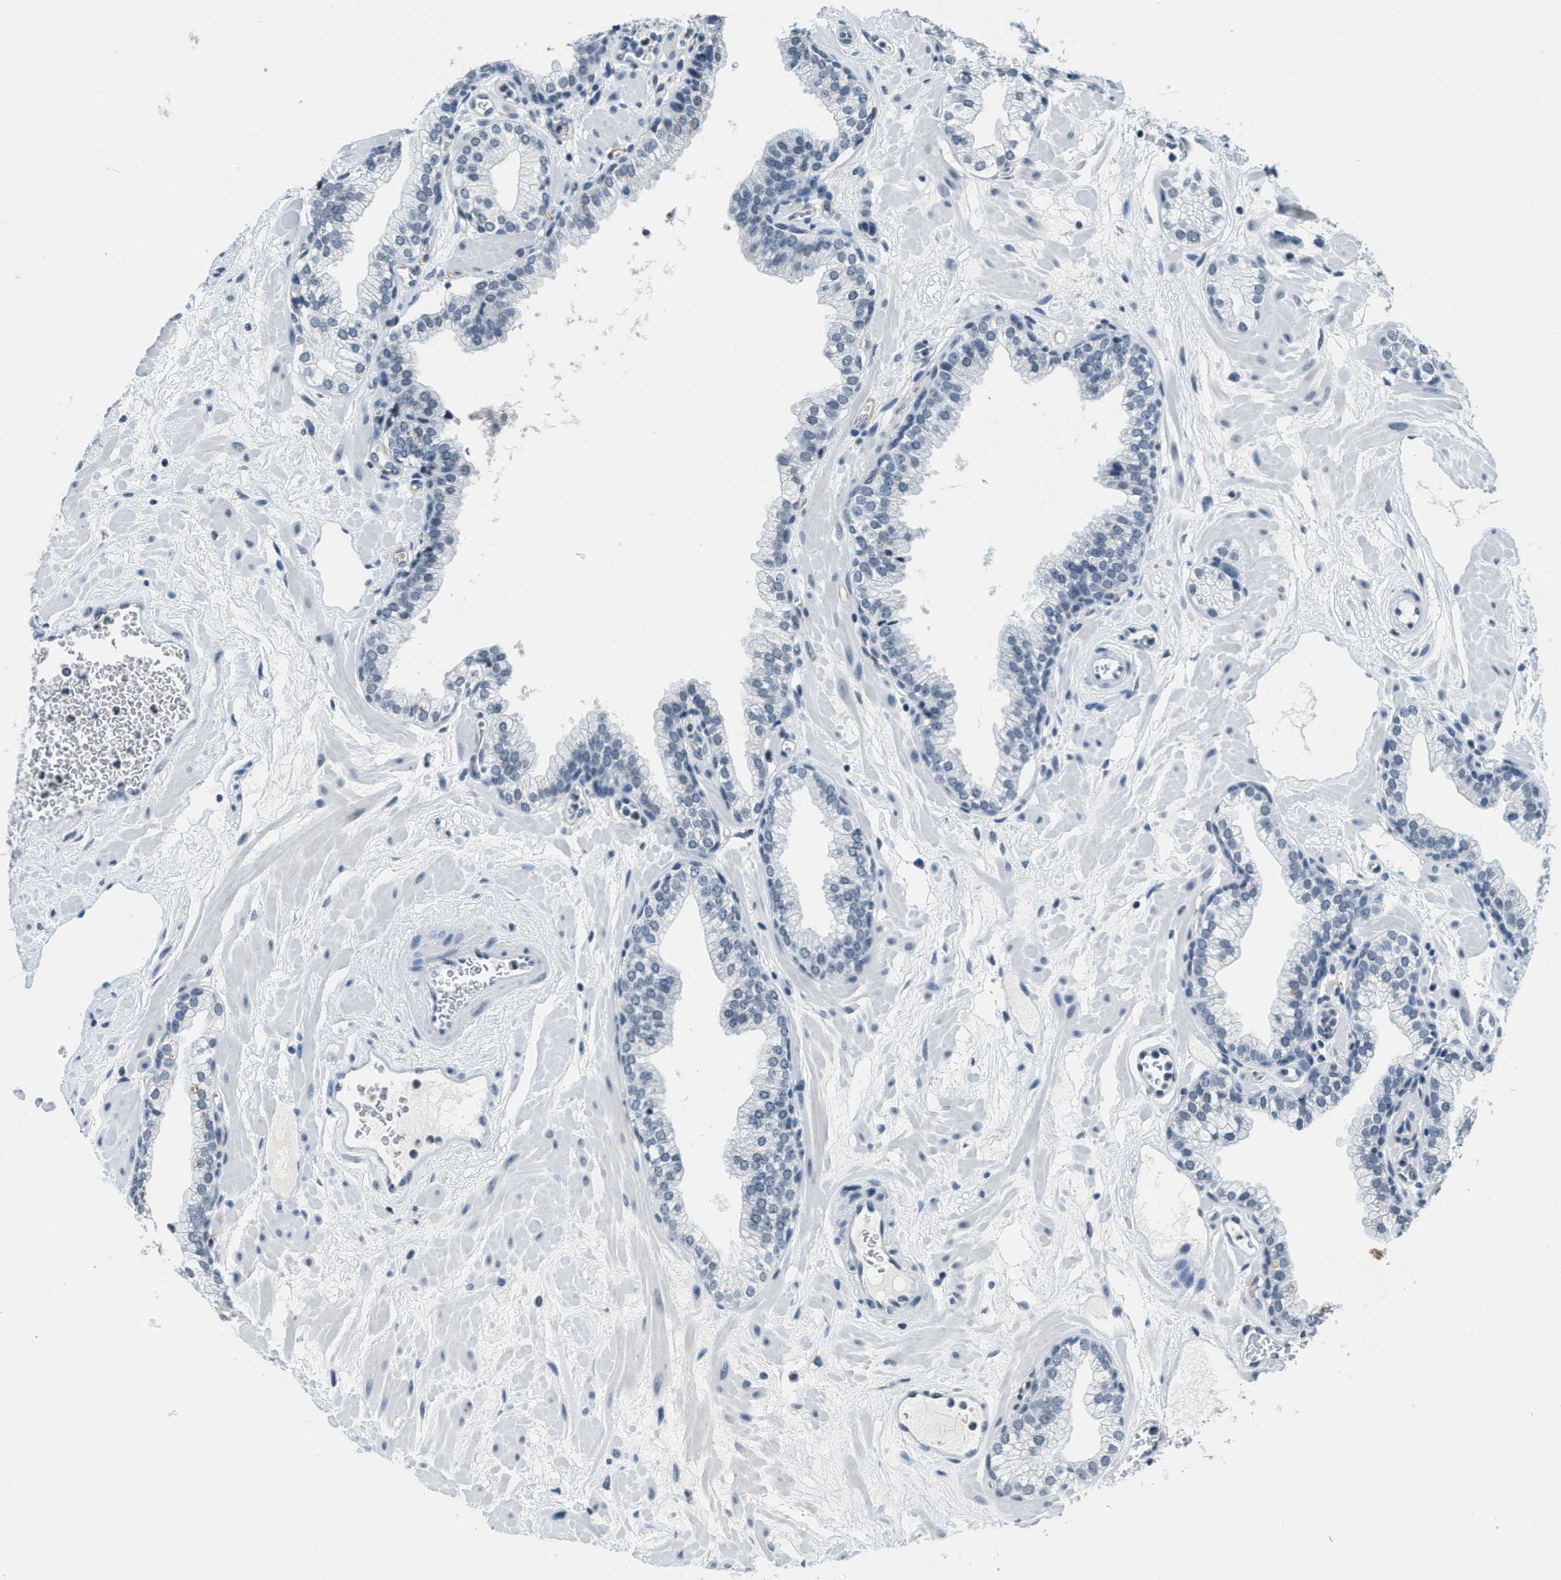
{"staining": {"intensity": "negative", "quantity": "none", "location": "none"}, "tissue": "prostate", "cell_type": "Glandular cells", "image_type": "normal", "snomed": [{"axis": "morphology", "description": "Normal tissue, NOS"}, {"axis": "morphology", "description": "Urothelial carcinoma, Low grade"}, {"axis": "topography", "description": "Urinary bladder"}, {"axis": "topography", "description": "Prostate"}], "caption": "IHC of unremarkable human prostate demonstrates no staining in glandular cells.", "gene": "CA4", "patient": {"sex": "male", "age": 60}}